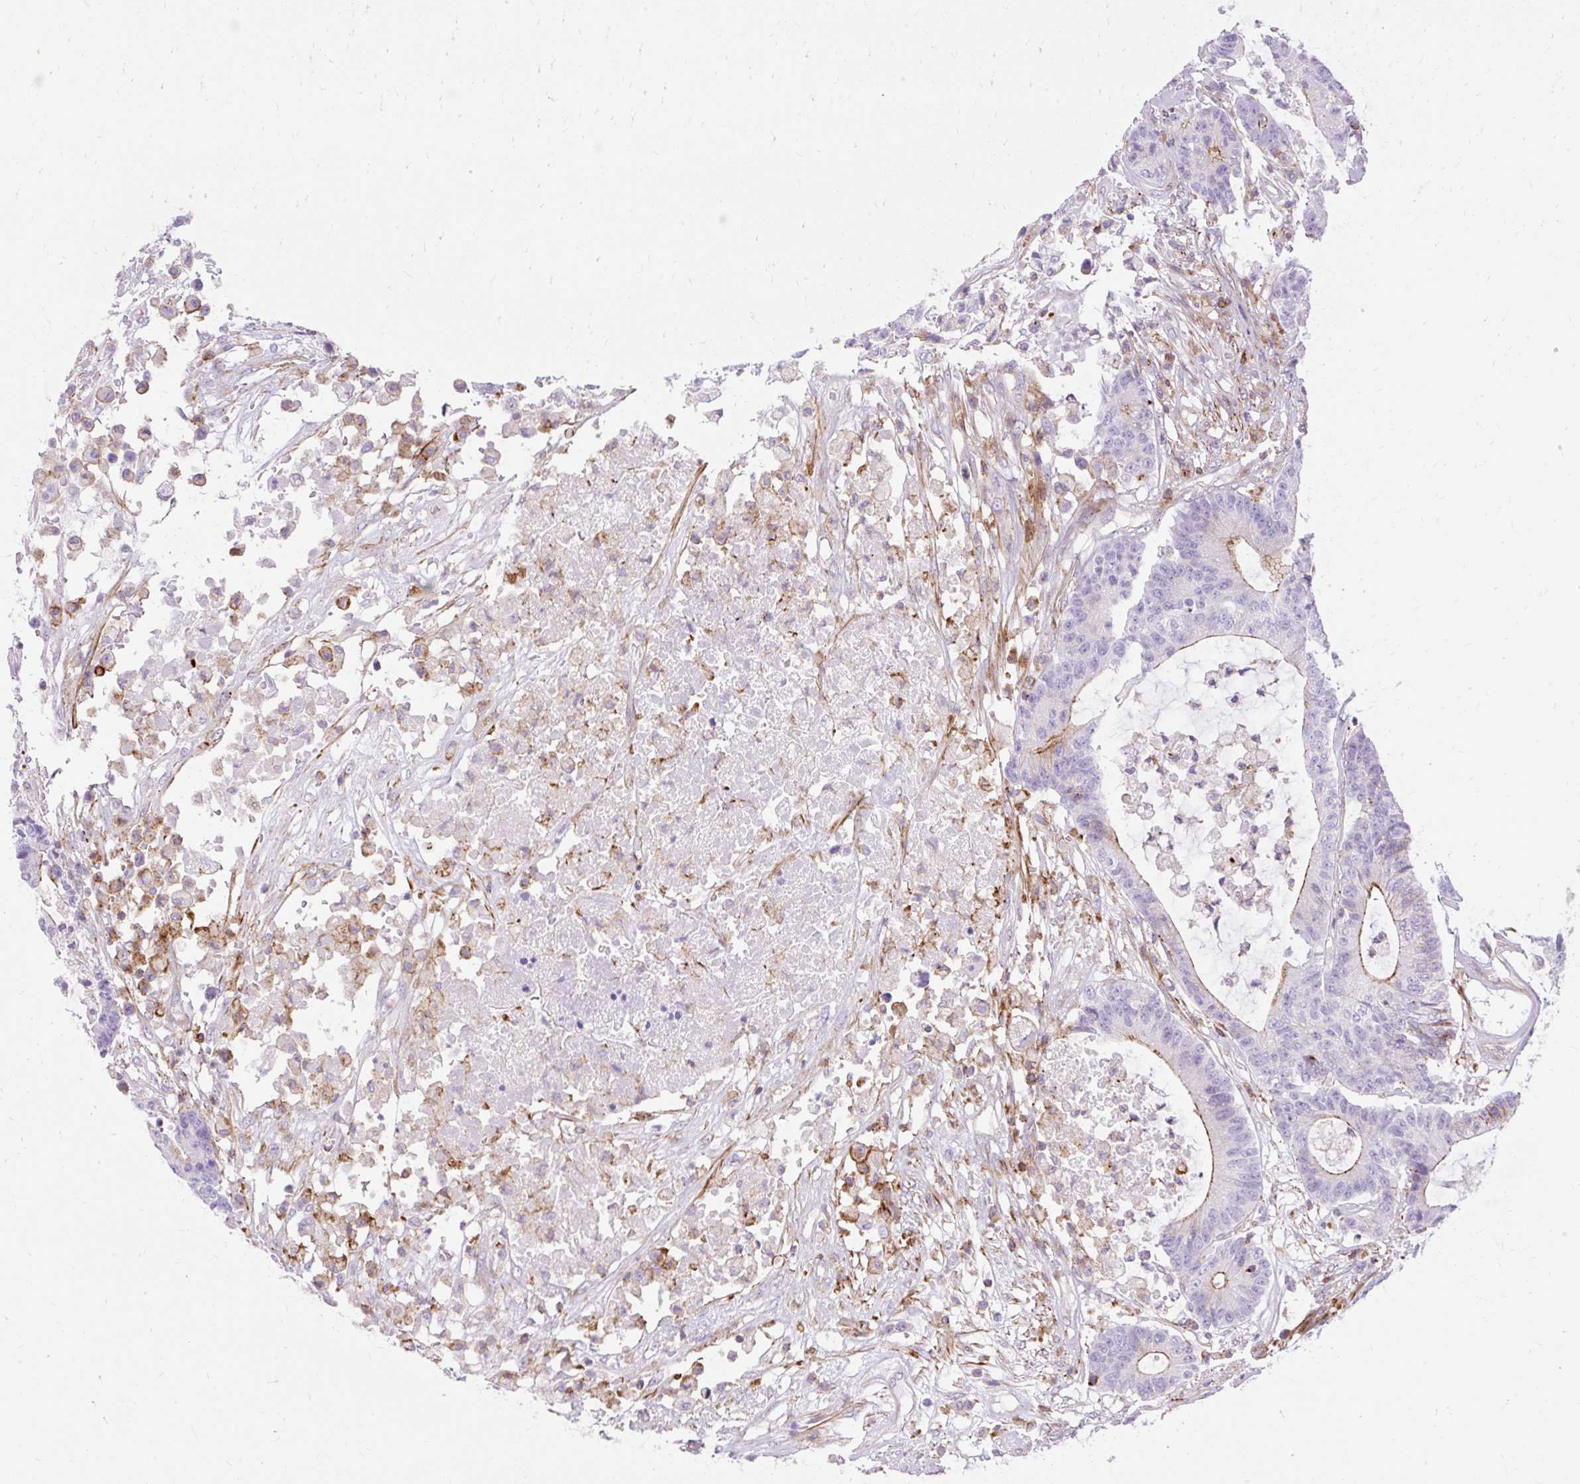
{"staining": {"intensity": "strong", "quantity": "25%-75%", "location": "cytoplasmic/membranous"}, "tissue": "colorectal cancer", "cell_type": "Tumor cells", "image_type": "cancer", "snomed": [{"axis": "morphology", "description": "Adenocarcinoma, NOS"}, {"axis": "topography", "description": "Colon"}], "caption": "Immunohistochemical staining of human colorectal adenocarcinoma shows high levels of strong cytoplasmic/membranous expression in approximately 25%-75% of tumor cells.", "gene": "CORO7-PAM16", "patient": {"sex": "female", "age": 84}}